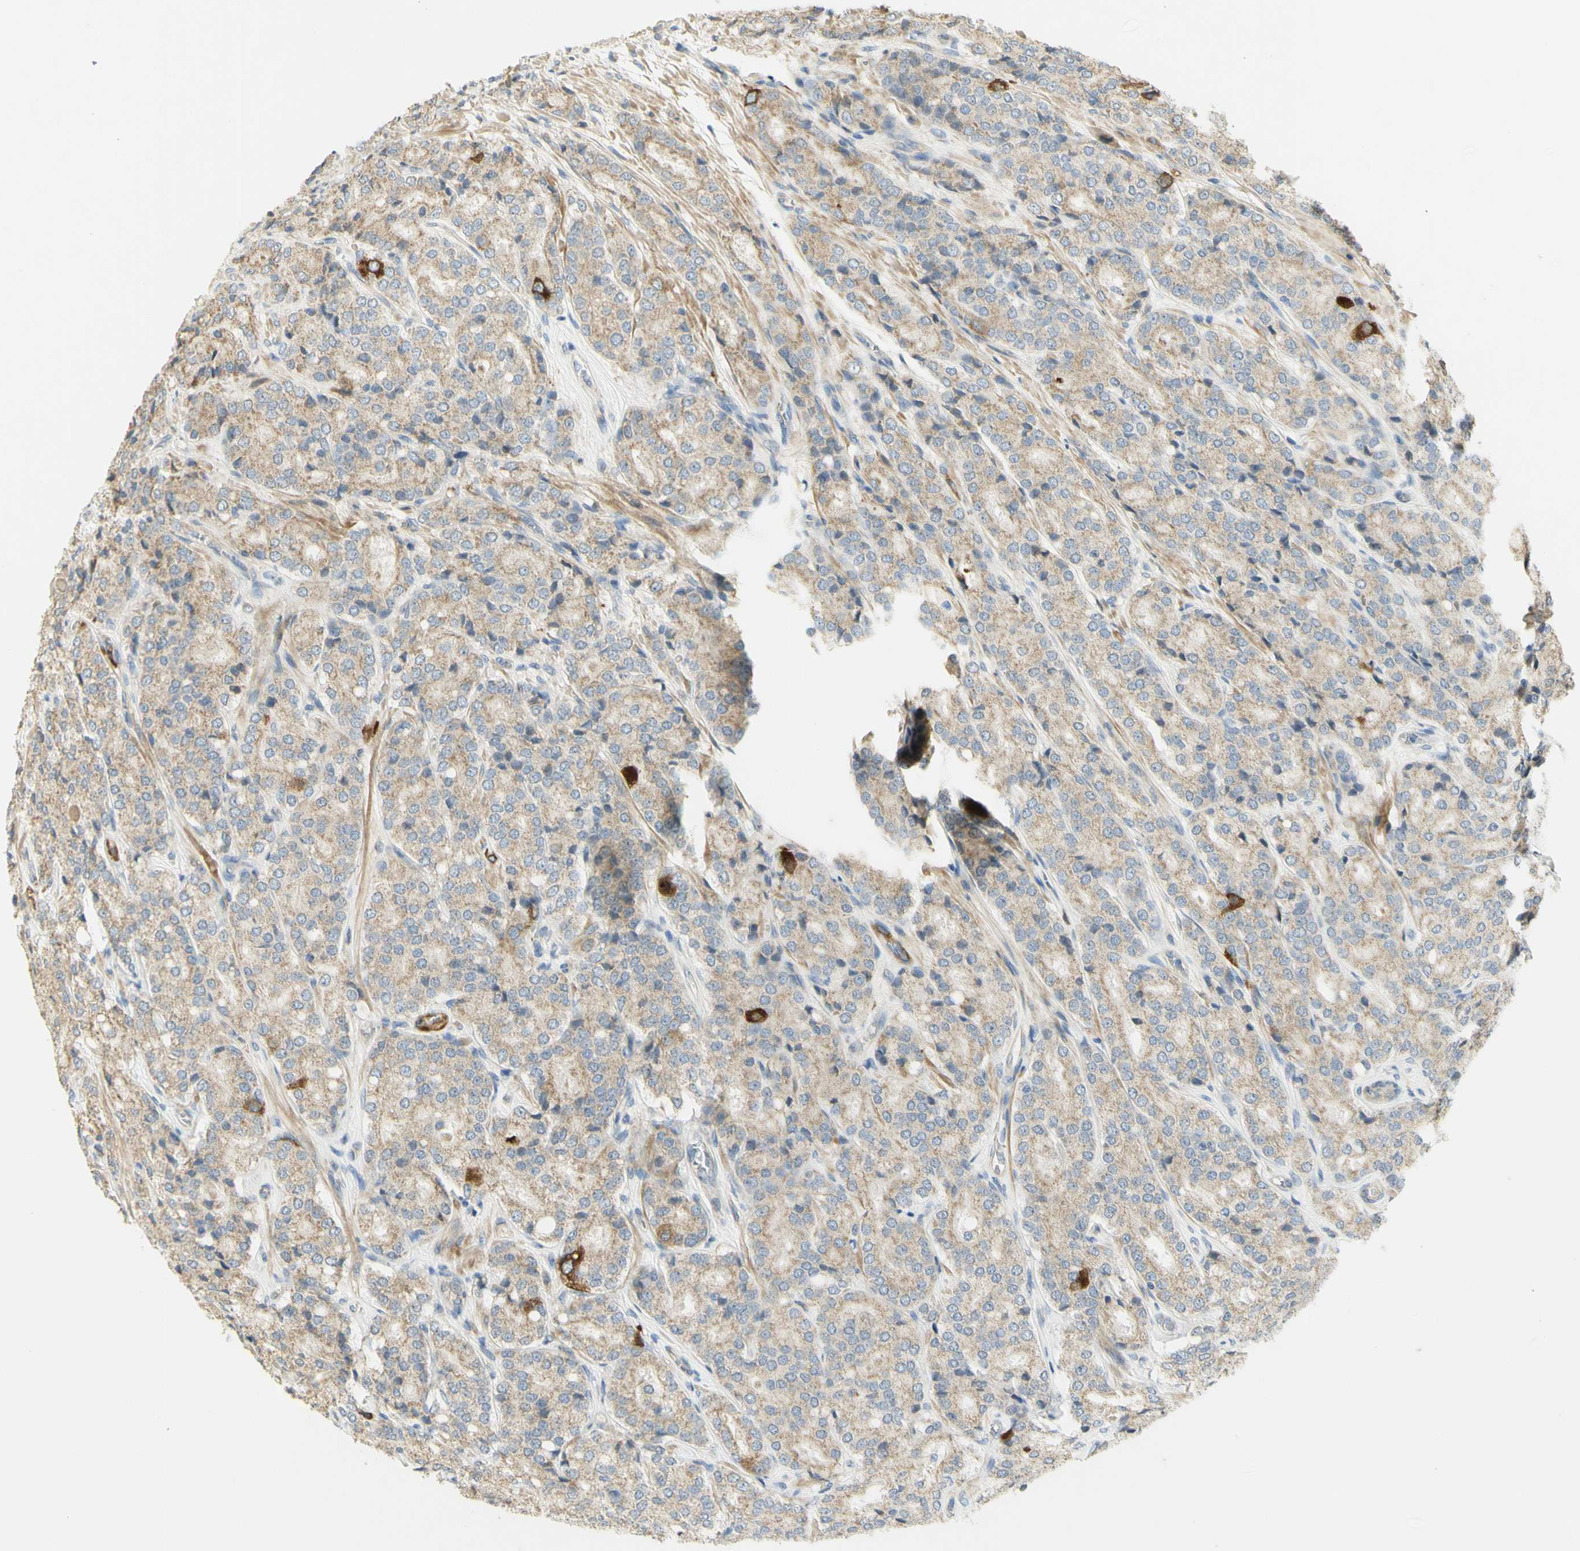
{"staining": {"intensity": "moderate", "quantity": ">75%", "location": "cytoplasmic/membranous"}, "tissue": "prostate cancer", "cell_type": "Tumor cells", "image_type": "cancer", "snomed": [{"axis": "morphology", "description": "Adenocarcinoma, High grade"}, {"axis": "topography", "description": "Prostate"}], "caption": "Immunohistochemistry (IHC) histopathology image of neoplastic tissue: prostate cancer stained using immunohistochemistry (IHC) demonstrates medium levels of moderate protein expression localized specifically in the cytoplasmic/membranous of tumor cells, appearing as a cytoplasmic/membranous brown color.", "gene": "KIF11", "patient": {"sex": "male", "age": 65}}